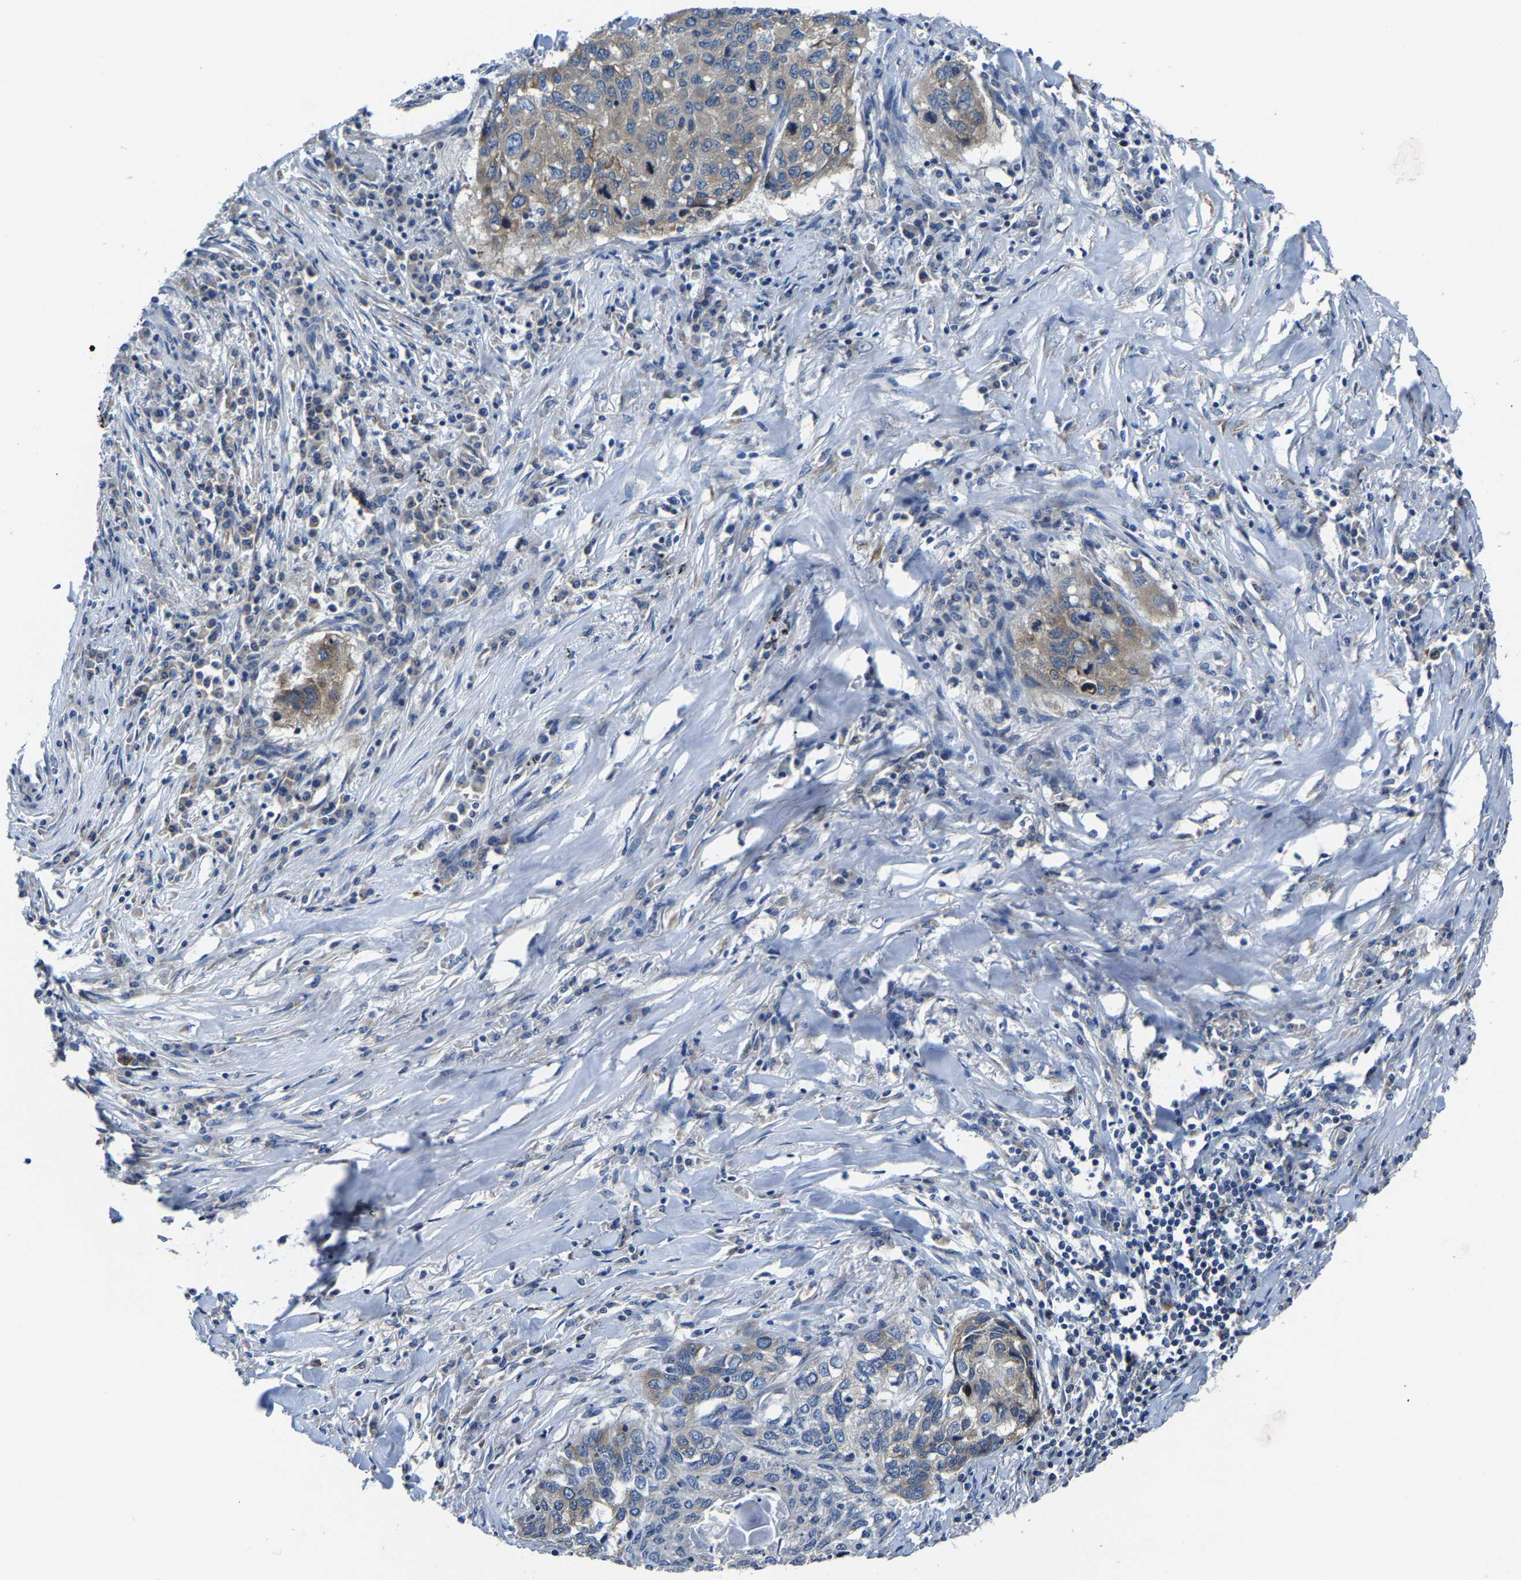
{"staining": {"intensity": "weak", "quantity": "<25%", "location": "cytoplasmic/membranous"}, "tissue": "lung cancer", "cell_type": "Tumor cells", "image_type": "cancer", "snomed": [{"axis": "morphology", "description": "Squamous cell carcinoma, NOS"}, {"axis": "topography", "description": "Lung"}], "caption": "Protein analysis of lung cancer (squamous cell carcinoma) demonstrates no significant positivity in tumor cells. (IHC, brightfield microscopy, high magnification).", "gene": "G3BP2", "patient": {"sex": "female", "age": 63}}